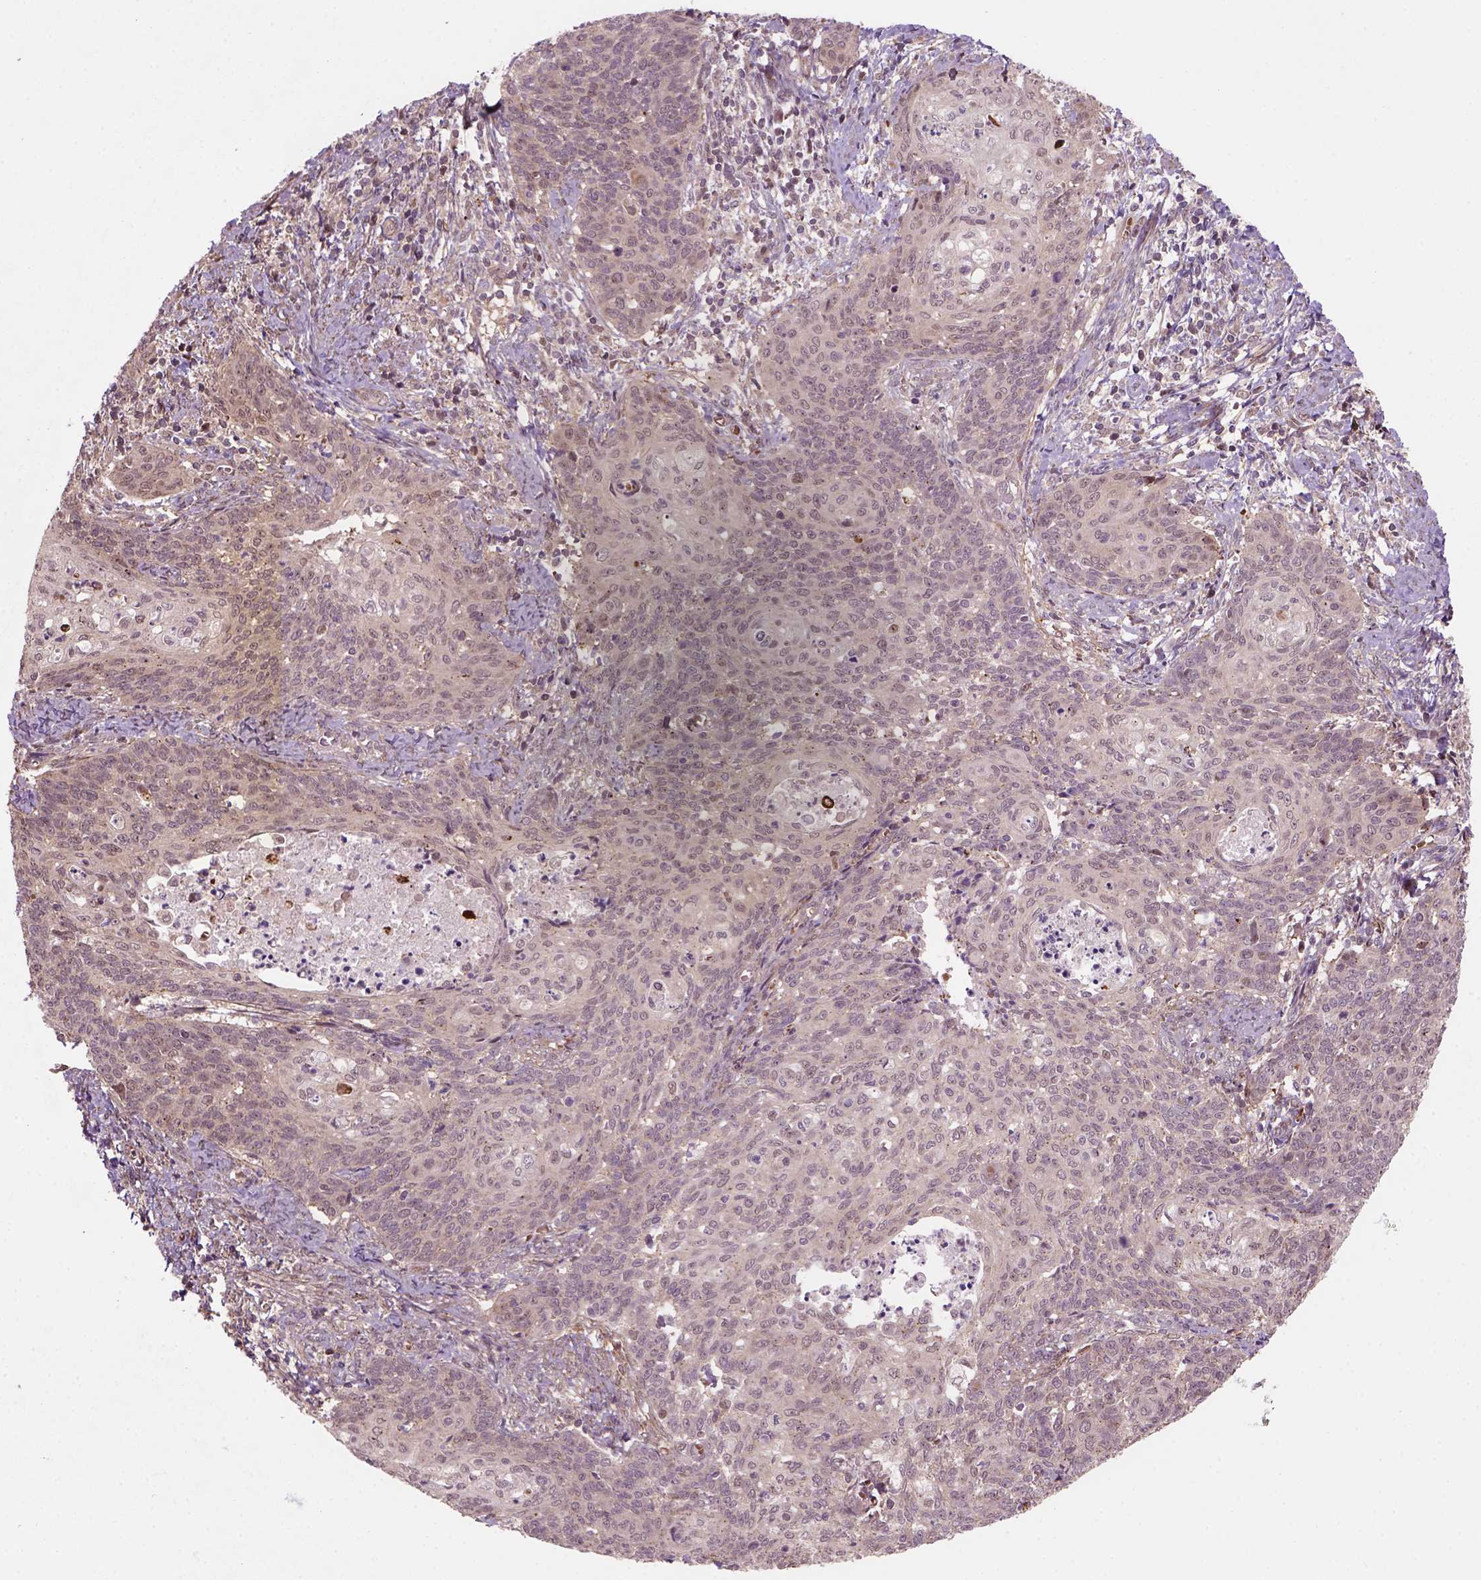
{"staining": {"intensity": "weak", "quantity": ">75%", "location": "cytoplasmic/membranous,nuclear"}, "tissue": "cervical cancer", "cell_type": "Tumor cells", "image_type": "cancer", "snomed": [{"axis": "morphology", "description": "Normal tissue, NOS"}, {"axis": "morphology", "description": "Squamous cell carcinoma, NOS"}, {"axis": "topography", "description": "Cervix"}], "caption": "Cervical cancer was stained to show a protein in brown. There is low levels of weak cytoplasmic/membranous and nuclear expression in about >75% of tumor cells.", "gene": "PSMD11", "patient": {"sex": "female", "age": 39}}